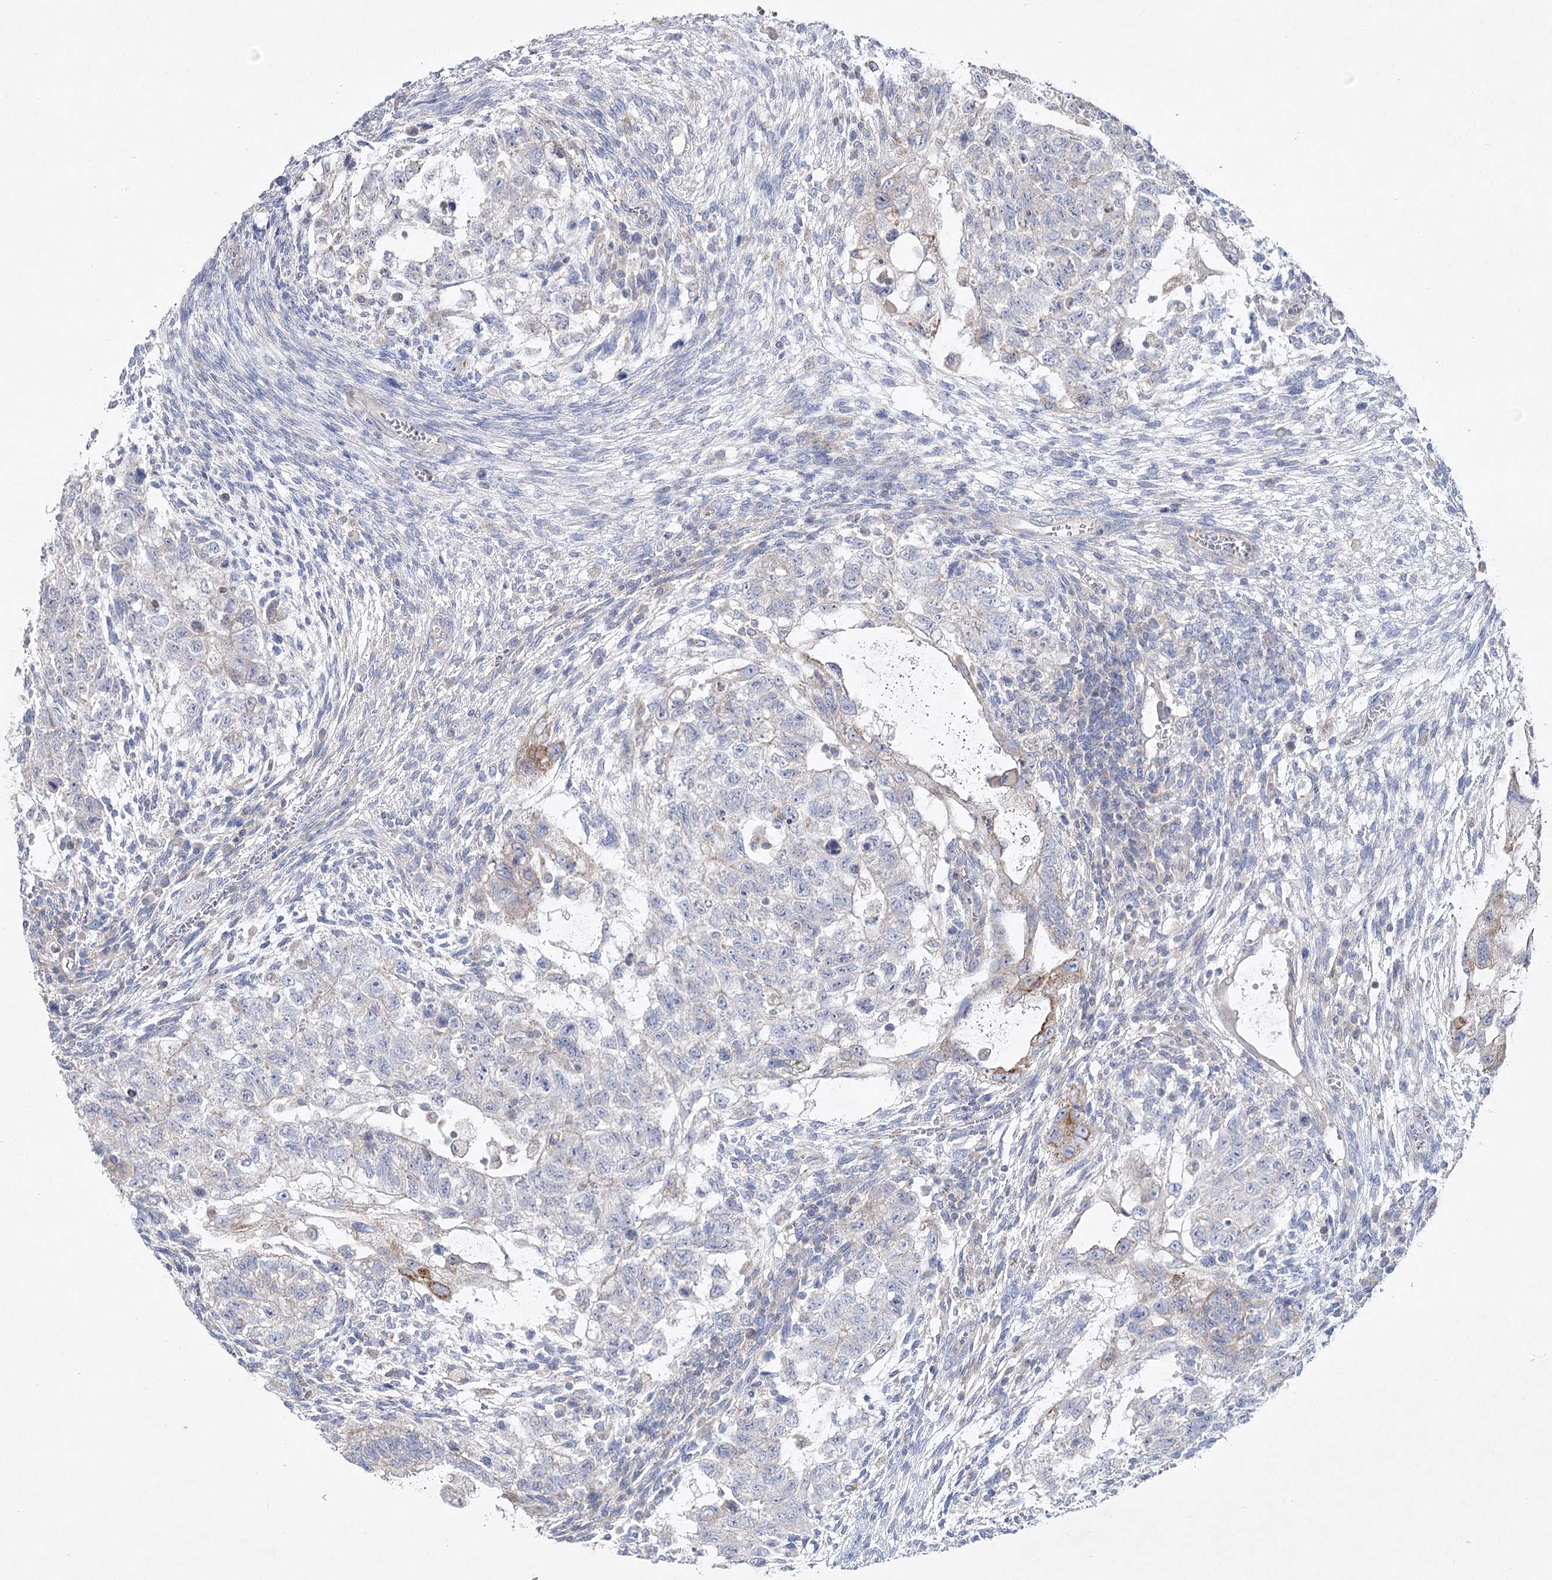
{"staining": {"intensity": "moderate", "quantity": "<25%", "location": "cytoplasmic/membranous"}, "tissue": "testis cancer", "cell_type": "Tumor cells", "image_type": "cancer", "snomed": [{"axis": "morphology", "description": "Carcinoma, Embryonal, NOS"}, {"axis": "topography", "description": "Testis"}], "caption": "Approximately <25% of tumor cells in human testis cancer (embryonal carcinoma) reveal moderate cytoplasmic/membranous protein positivity as visualized by brown immunohistochemical staining.", "gene": "TMEM187", "patient": {"sex": "male", "age": 37}}